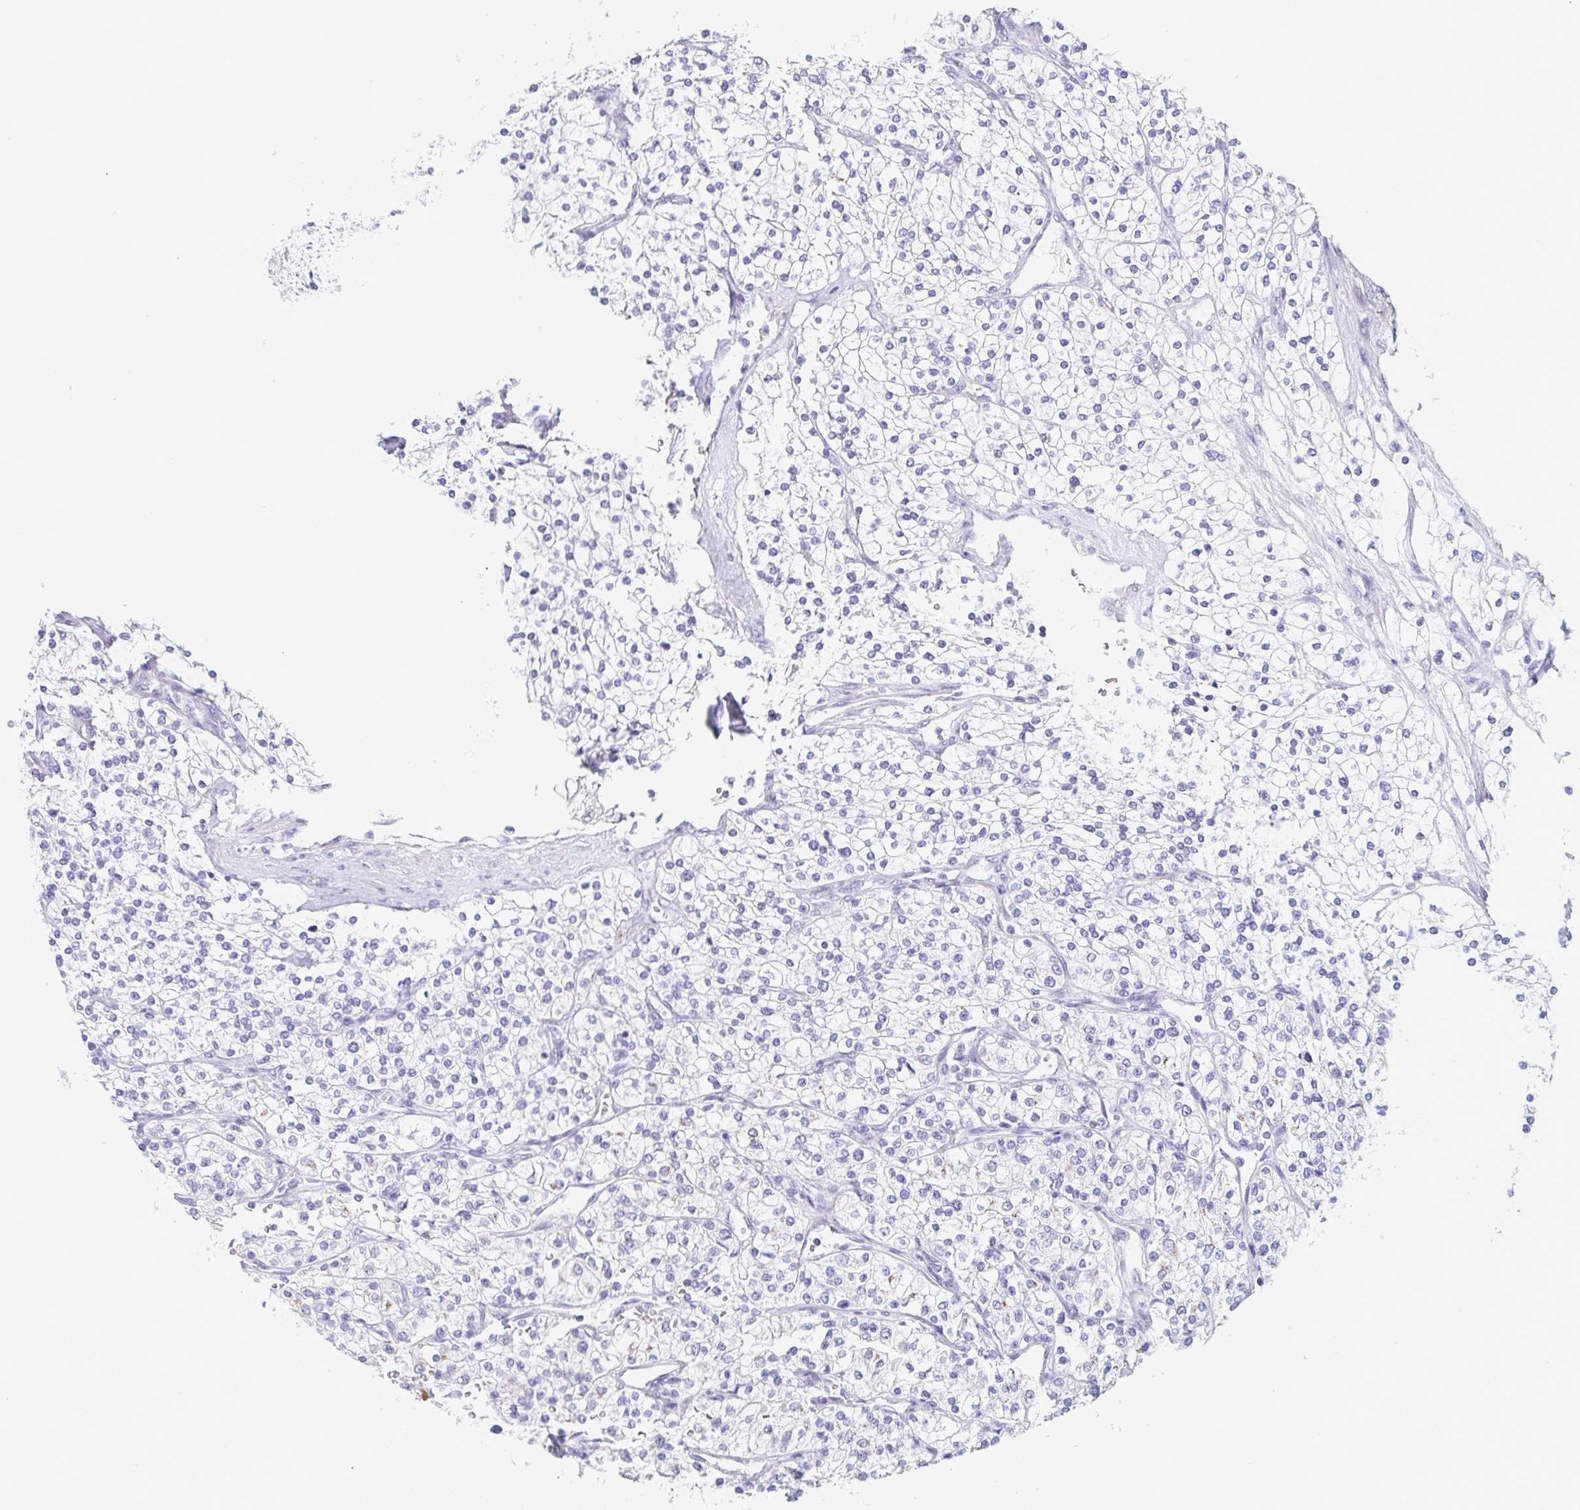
{"staining": {"intensity": "negative", "quantity": "none", "location": "none"}, "tissue": "renal cancer", "cell_type": "Tumor cells", "image_type": "cancer", "snomed": [{"axis": "morphology", "description": "Adenocarcinoma, NOS"}, {"axis": "topography", "description": "Kidney"}], "caption": "Immunohistochemistry (IHC) micrograph of human renal cancer stained for a protein (brown), which reveals no expression in tumor cells.", "gene": "LDLRAD1", "patient": {"sex": "male", "age": 80}}